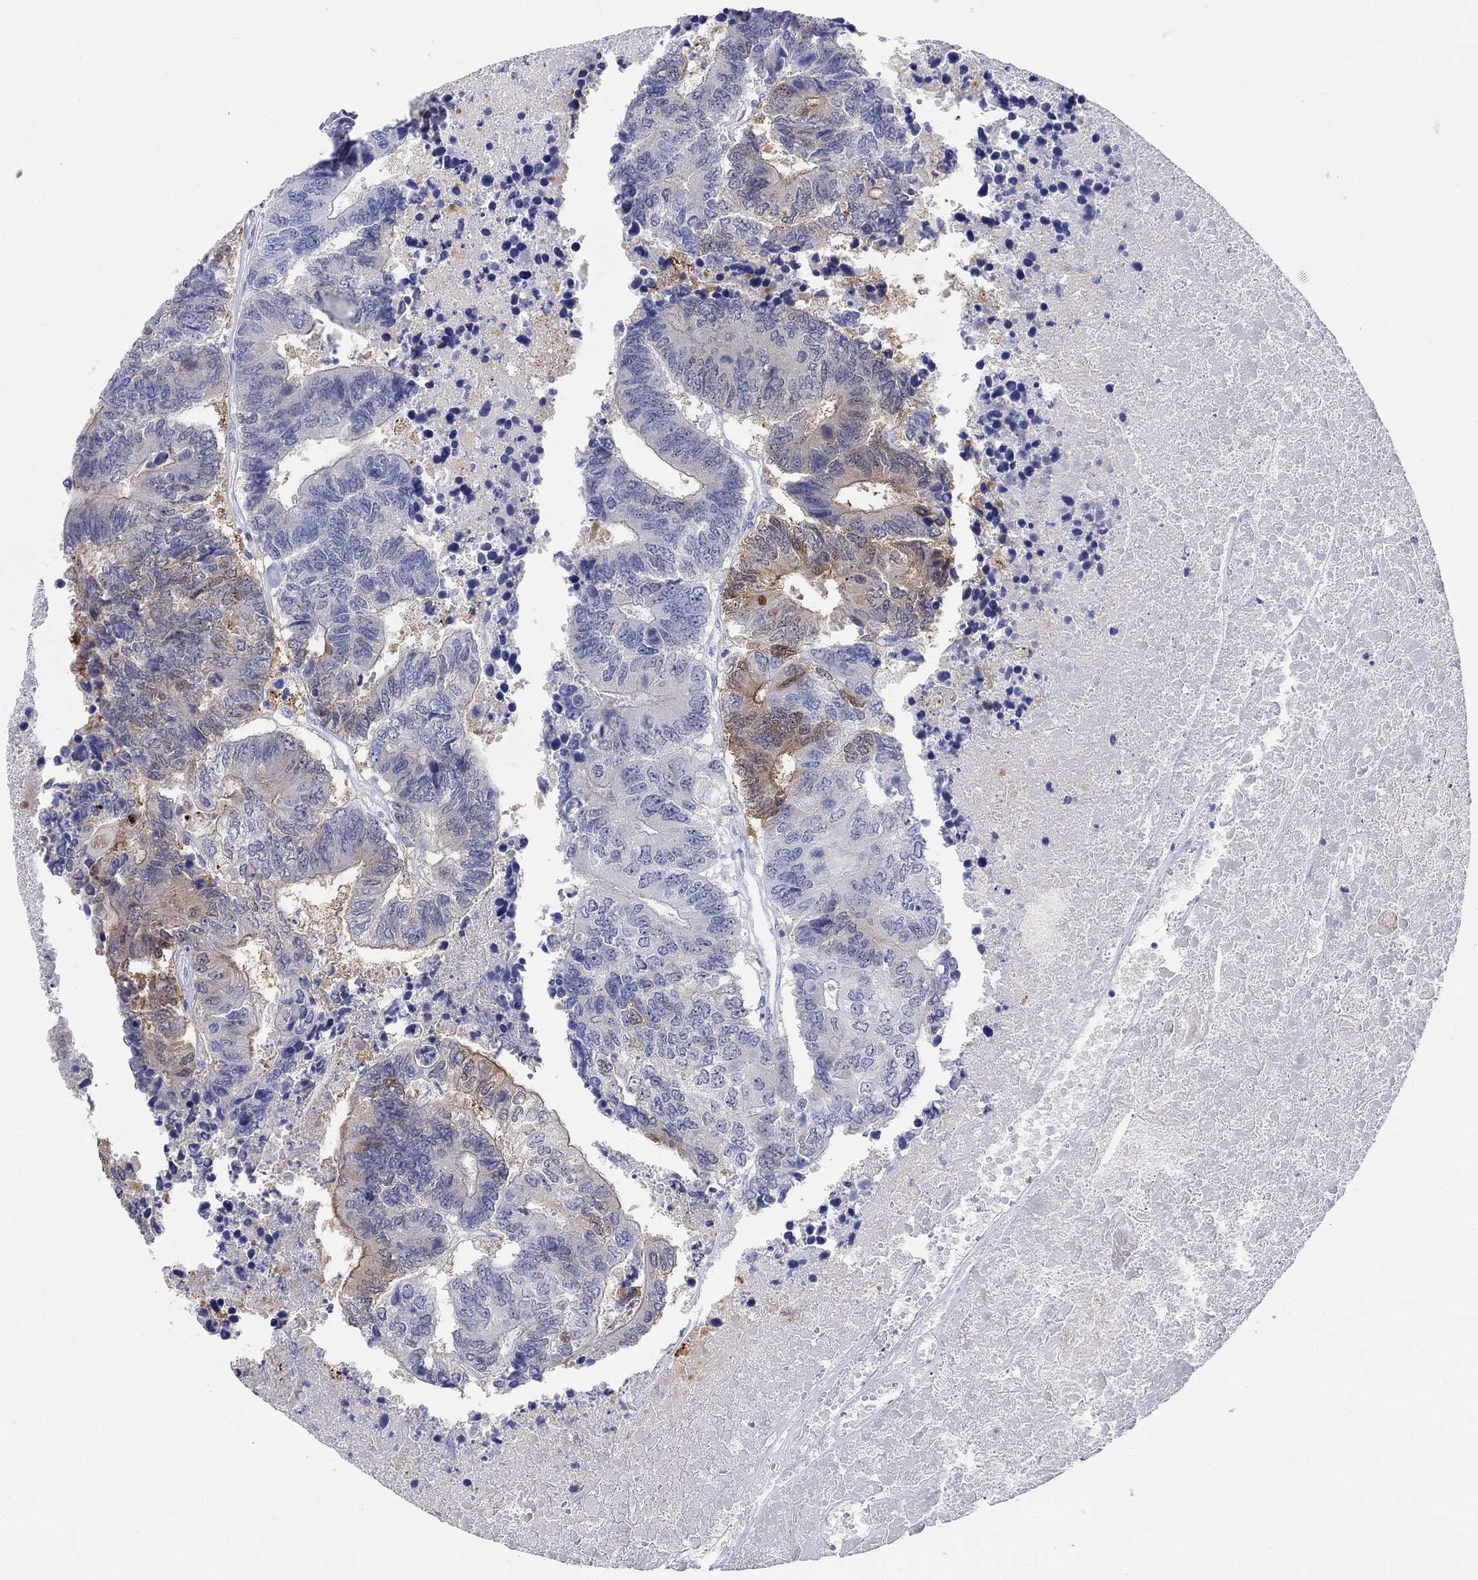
{"staining": {"intensity": "moderate", "quantity": "<25%", "location": "cytoplasmic/membranous"}, "tissue": "colorectal cancer", "cell_type": "Tumor cells", "image_type": "cancer", "snomed": [{"axis": "morphology", "description": "Adenocarcinoma, NOS"}, {"axis": "topography", "description": "Colon"}], "caption": "An image showing moderate cytoplasmic/membranous positivity in about <25% of tumor cells in adenocarcinoma (colorectal), as visualized by brown immunohistochemical staining.", "gene": "AKR1C2", "patient": {"sex": "female", "age": 48}}